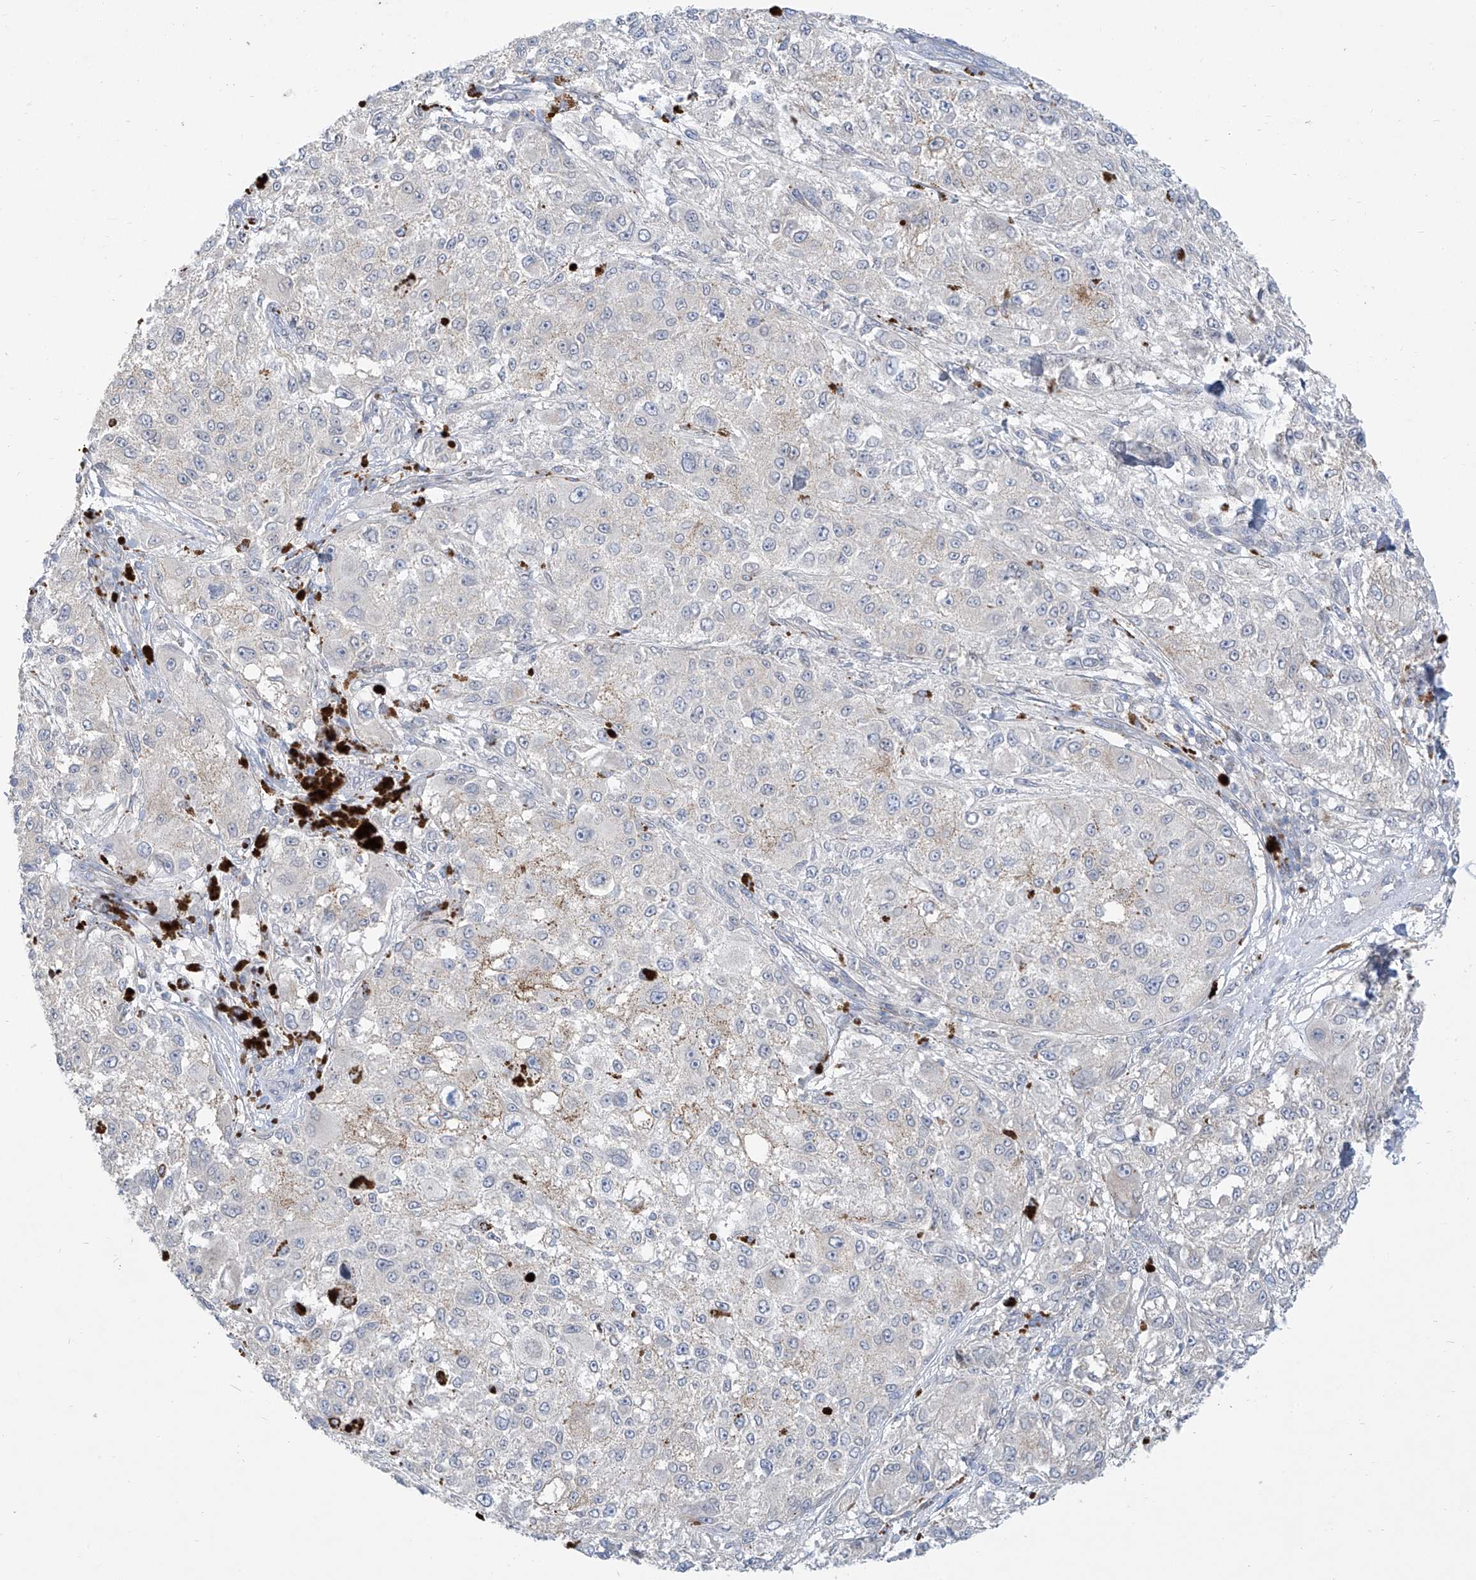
{"staining": {"intensity": "negative", "quantity": "none", "location": "none"}, "tissue": "melanoma", "cell_type": "Tumor cells", "image_type": "cancer", "snomed": [{"axis": "morphology", "description": "Necrosis, NOS"}, {"axis": "morphology", "description": "Malignant melanoma, NOS"}, {"axis": "topography", "description": "Skin"}], "caption": "DAB (3,3'-diaminobenzidine) immunohistochemical staining of melanoma exhibits no significant expression in tumor cells. (IHC, brightfield microscopy, high magnification).", "gene": "KRTAP25-1", "patient": {"sex": "female", "age": 87}}